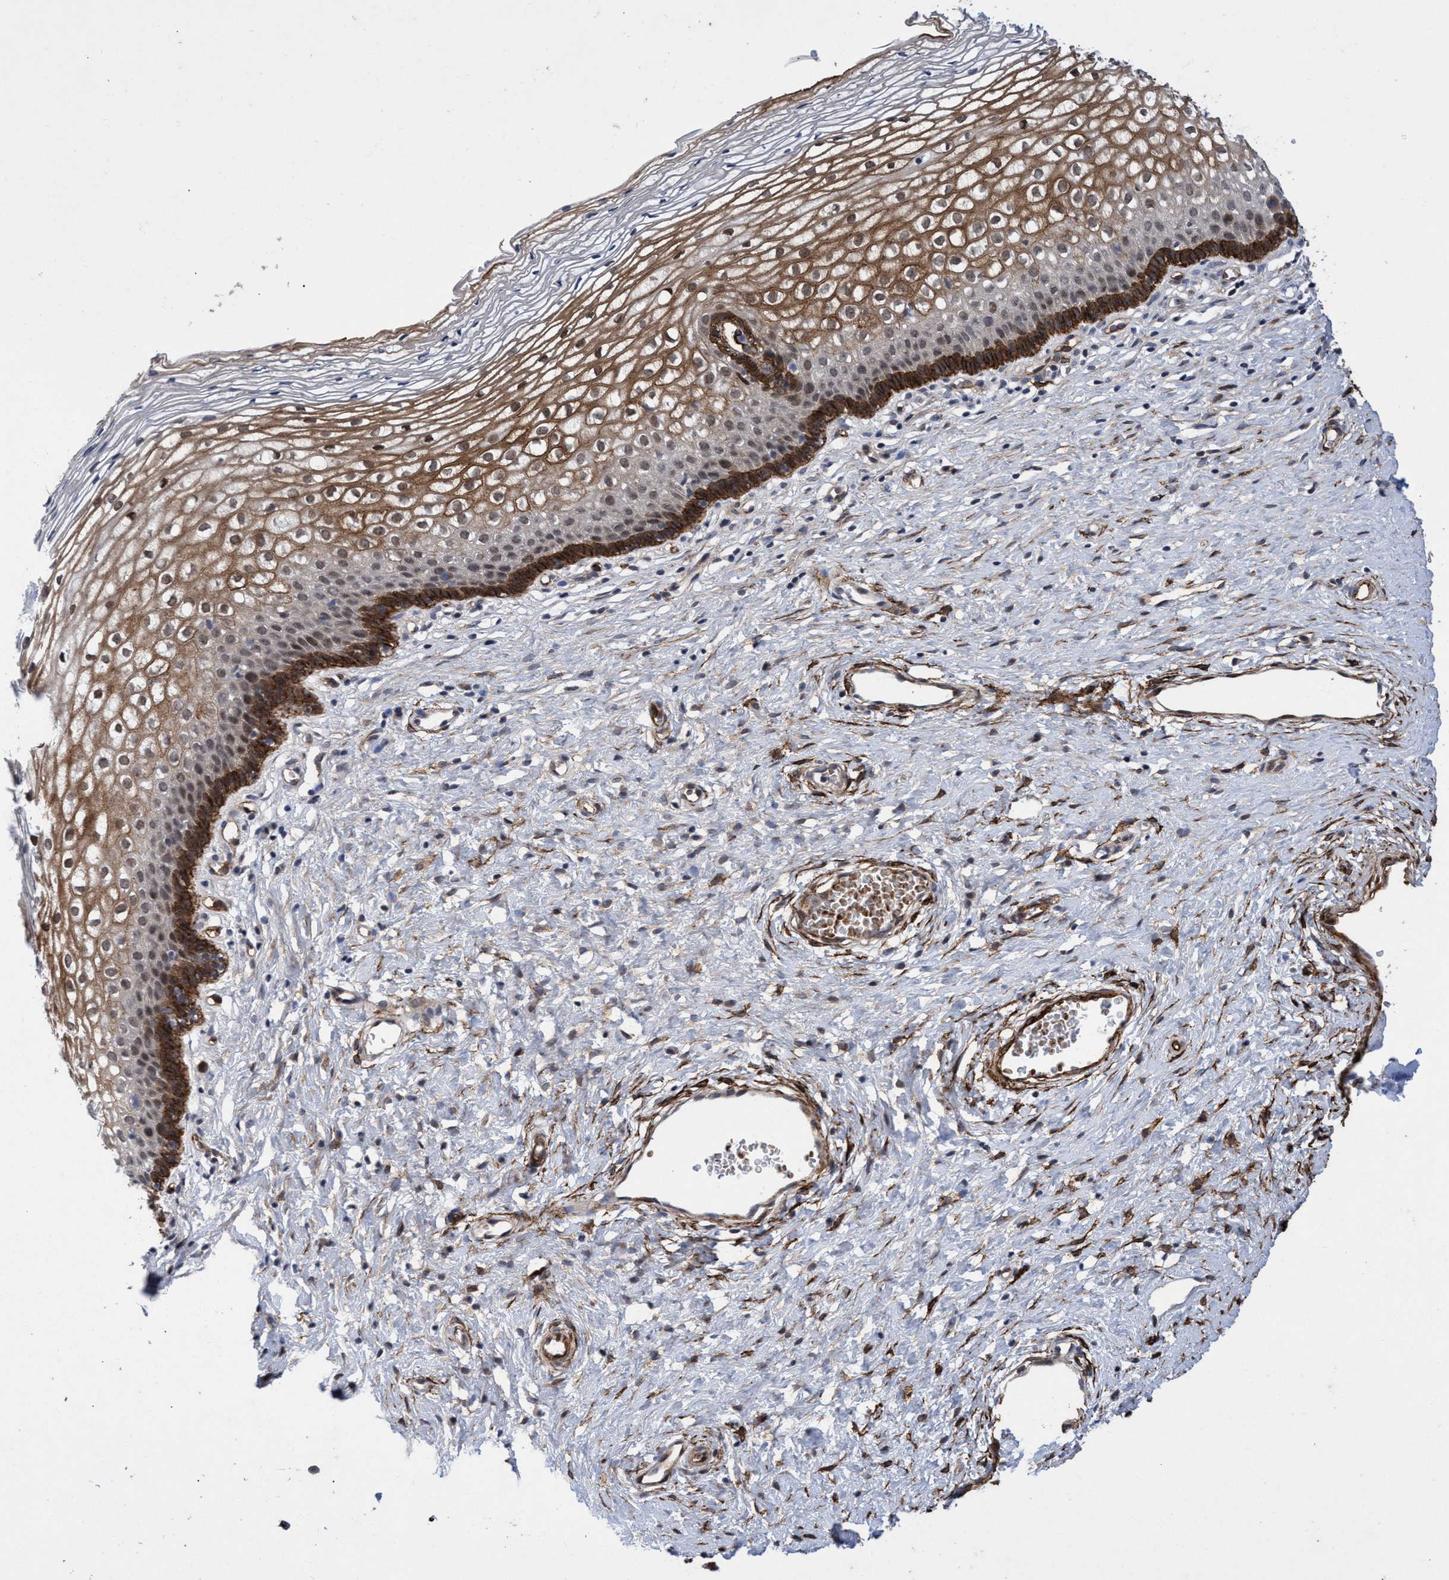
{"staining": {"intensity": "weak", "quantity": "<25%", "location": "cytoplasmic/membranous"}, "tissue": "cervix", "cell_type": "Glandular cells", "image_type": "normal", "snomed": [{"axis": "morphology", "description": "Normal tissue, NOS"}, {"axis": "topography", "description": "Cervix"}], "caption": "This is an immunohistochemistry histopathology image of normal human cervix. There is no positivity in glandular cells.", "gene": "ZNF750", "patient": {"sex": "female", "age": 27}}